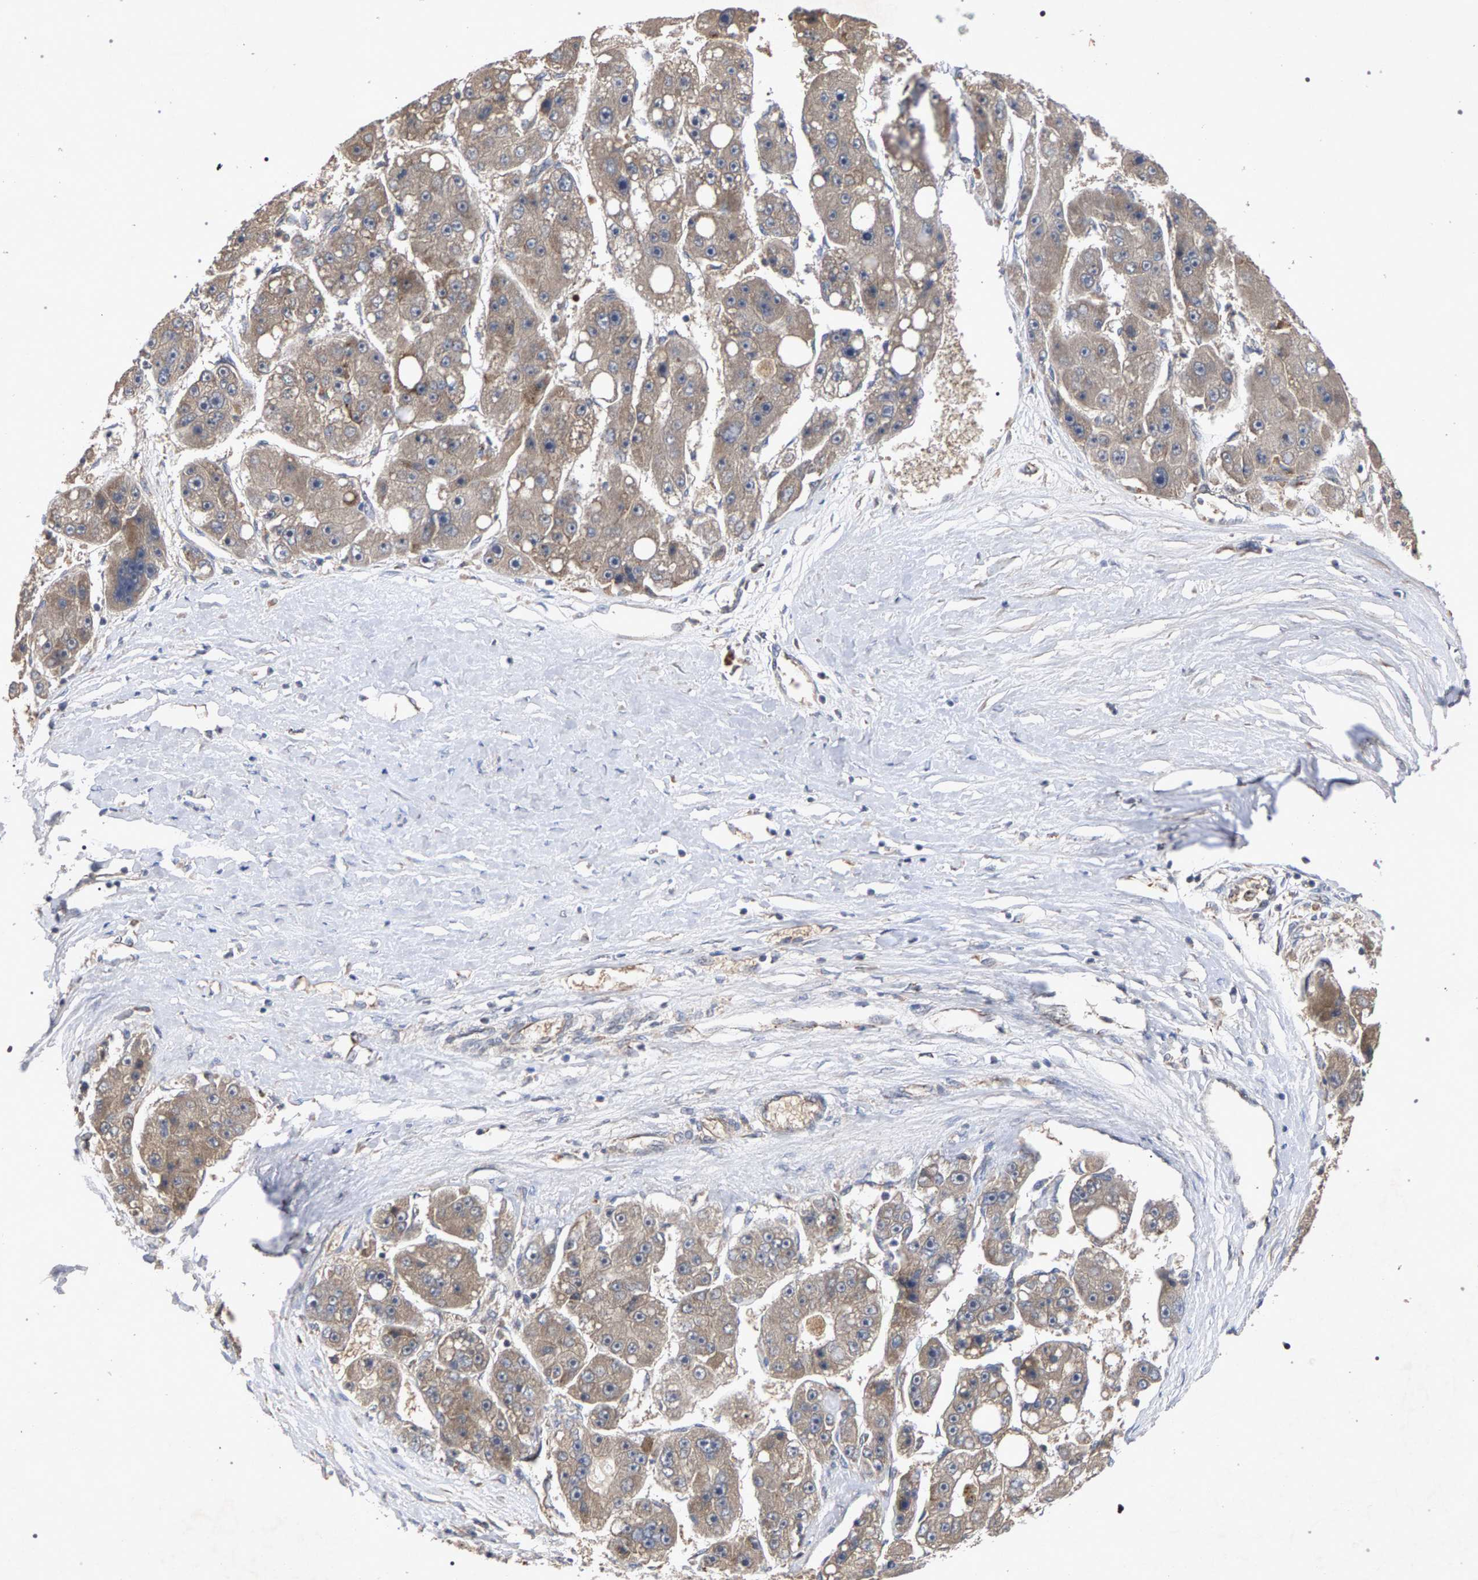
{"staining": {"intensity": "weak", "quantity": ">75%", "location": "cytoplasmic/membranous"}, "tissue": "liver cancer", "cell_type": "Tumor cells", "image_type": "cancer", "snomed": [{"axis": "morphology", "description": "Carcinoma, Hepatocellular, NOS"}, {"axis": "topography", "description": "Liver"}], "caption": "IHC of liver hepatocellular carcinoma shows low levels of weak cytoplasmic/membranous expression in about >75% of tumor cells.", "gene": "SLC4A4", "patient": {"sex": "female", "age": 61}}